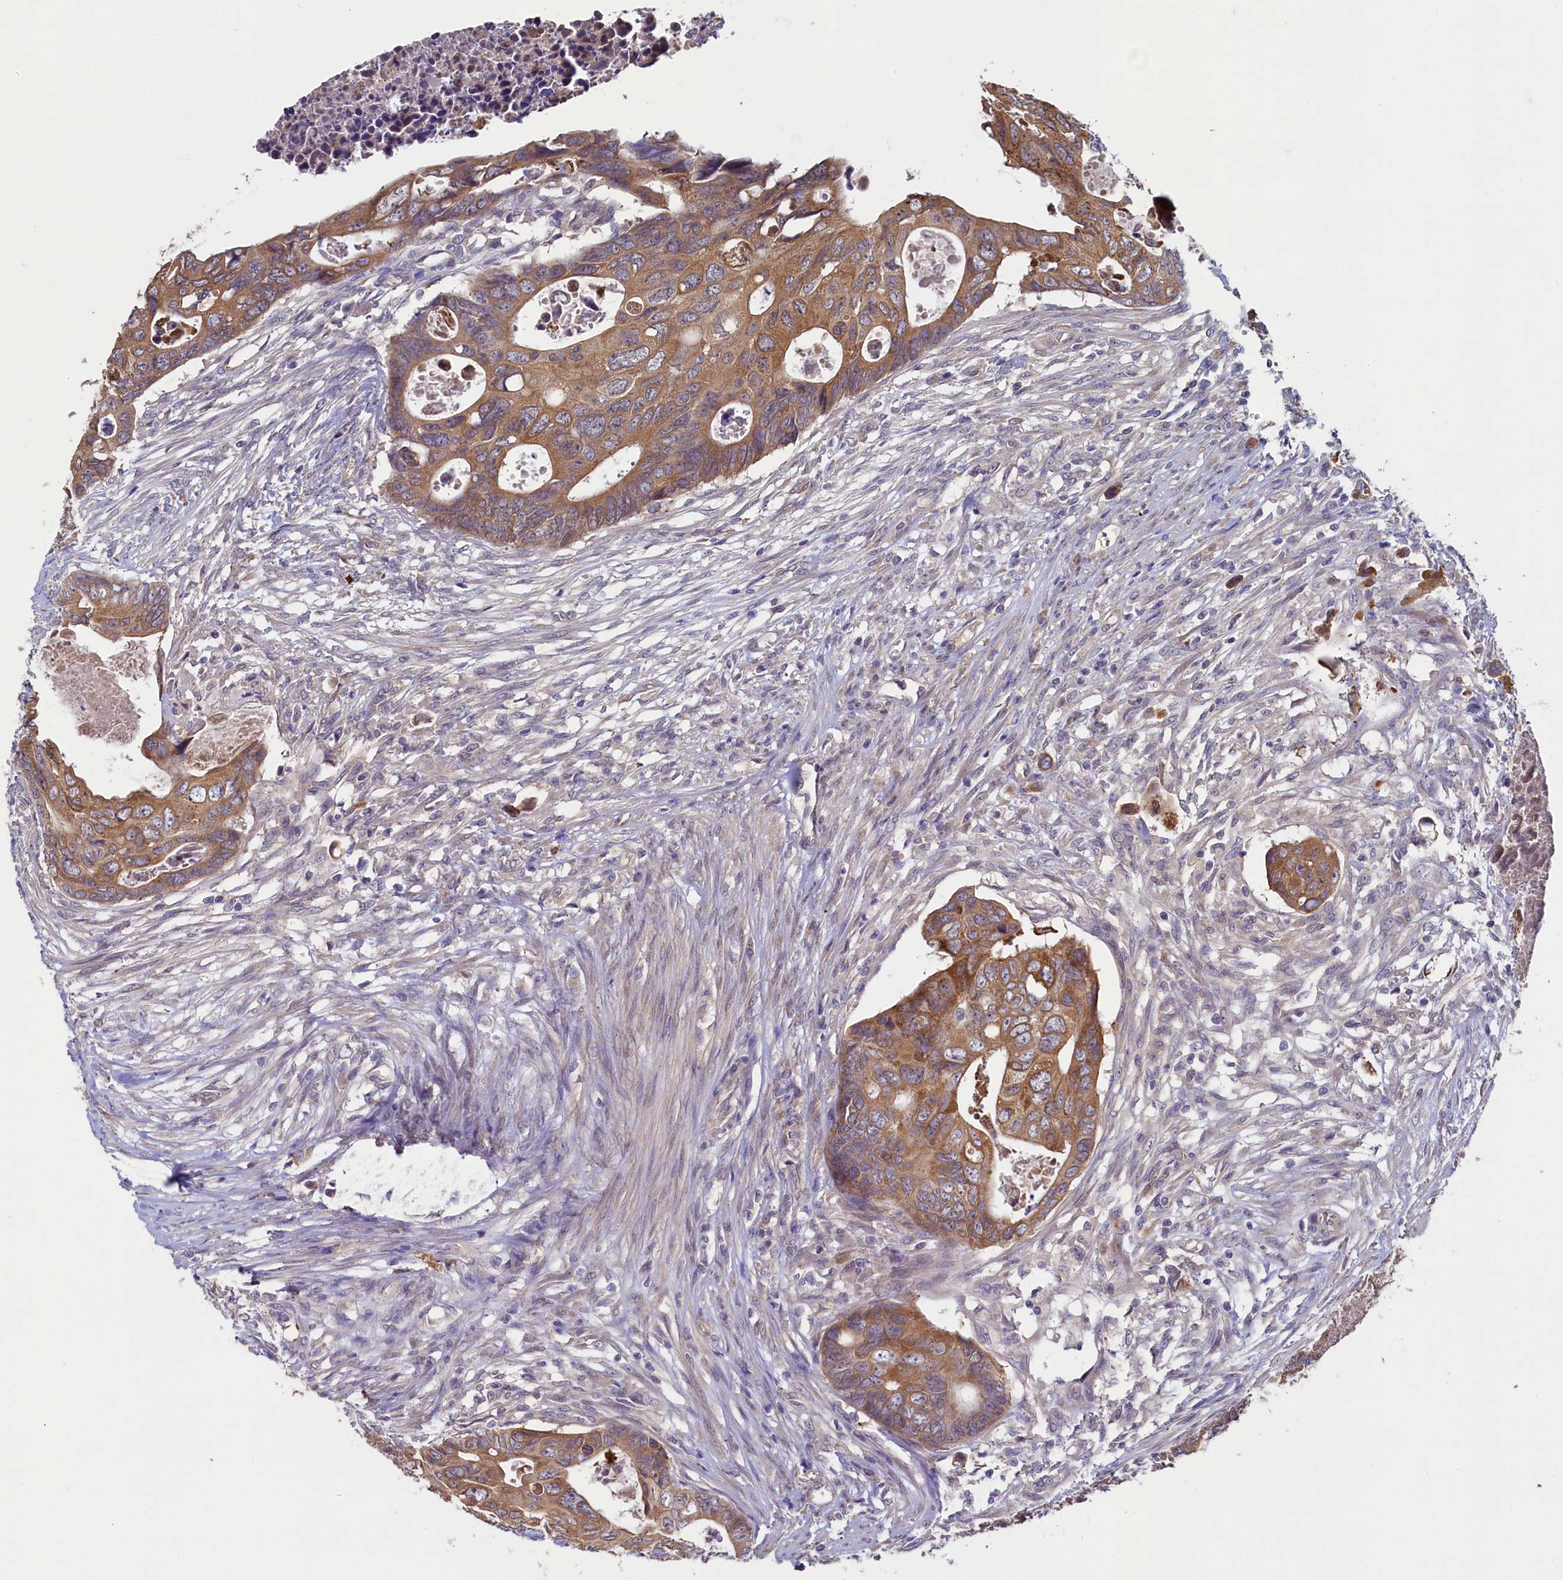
{"staining": {"intensity": "moderate", "quantity": ">75%", "location": "cytoplasmic/membranous"}, "tissue": "colorectal cancer", "cell_type": "Tumor cells", "image_type": "cancer", "snomed": [{"axis": "morphology", "description": "Adenocarcinoma, NOS"}, {"axis": "topography", "description": "Rectum"}], "caption": "This photomicrograph displays adenocarcinoma (colorectal) stained with immunohistochemistry to label a protein in brown. The cytoplasmic/membranous of tumor cells show moderate positivity for the protein. Nuclei are counter-stained blue.", "gene": "SPATA2L", "patient": {"sex": "female", "age": 78}}